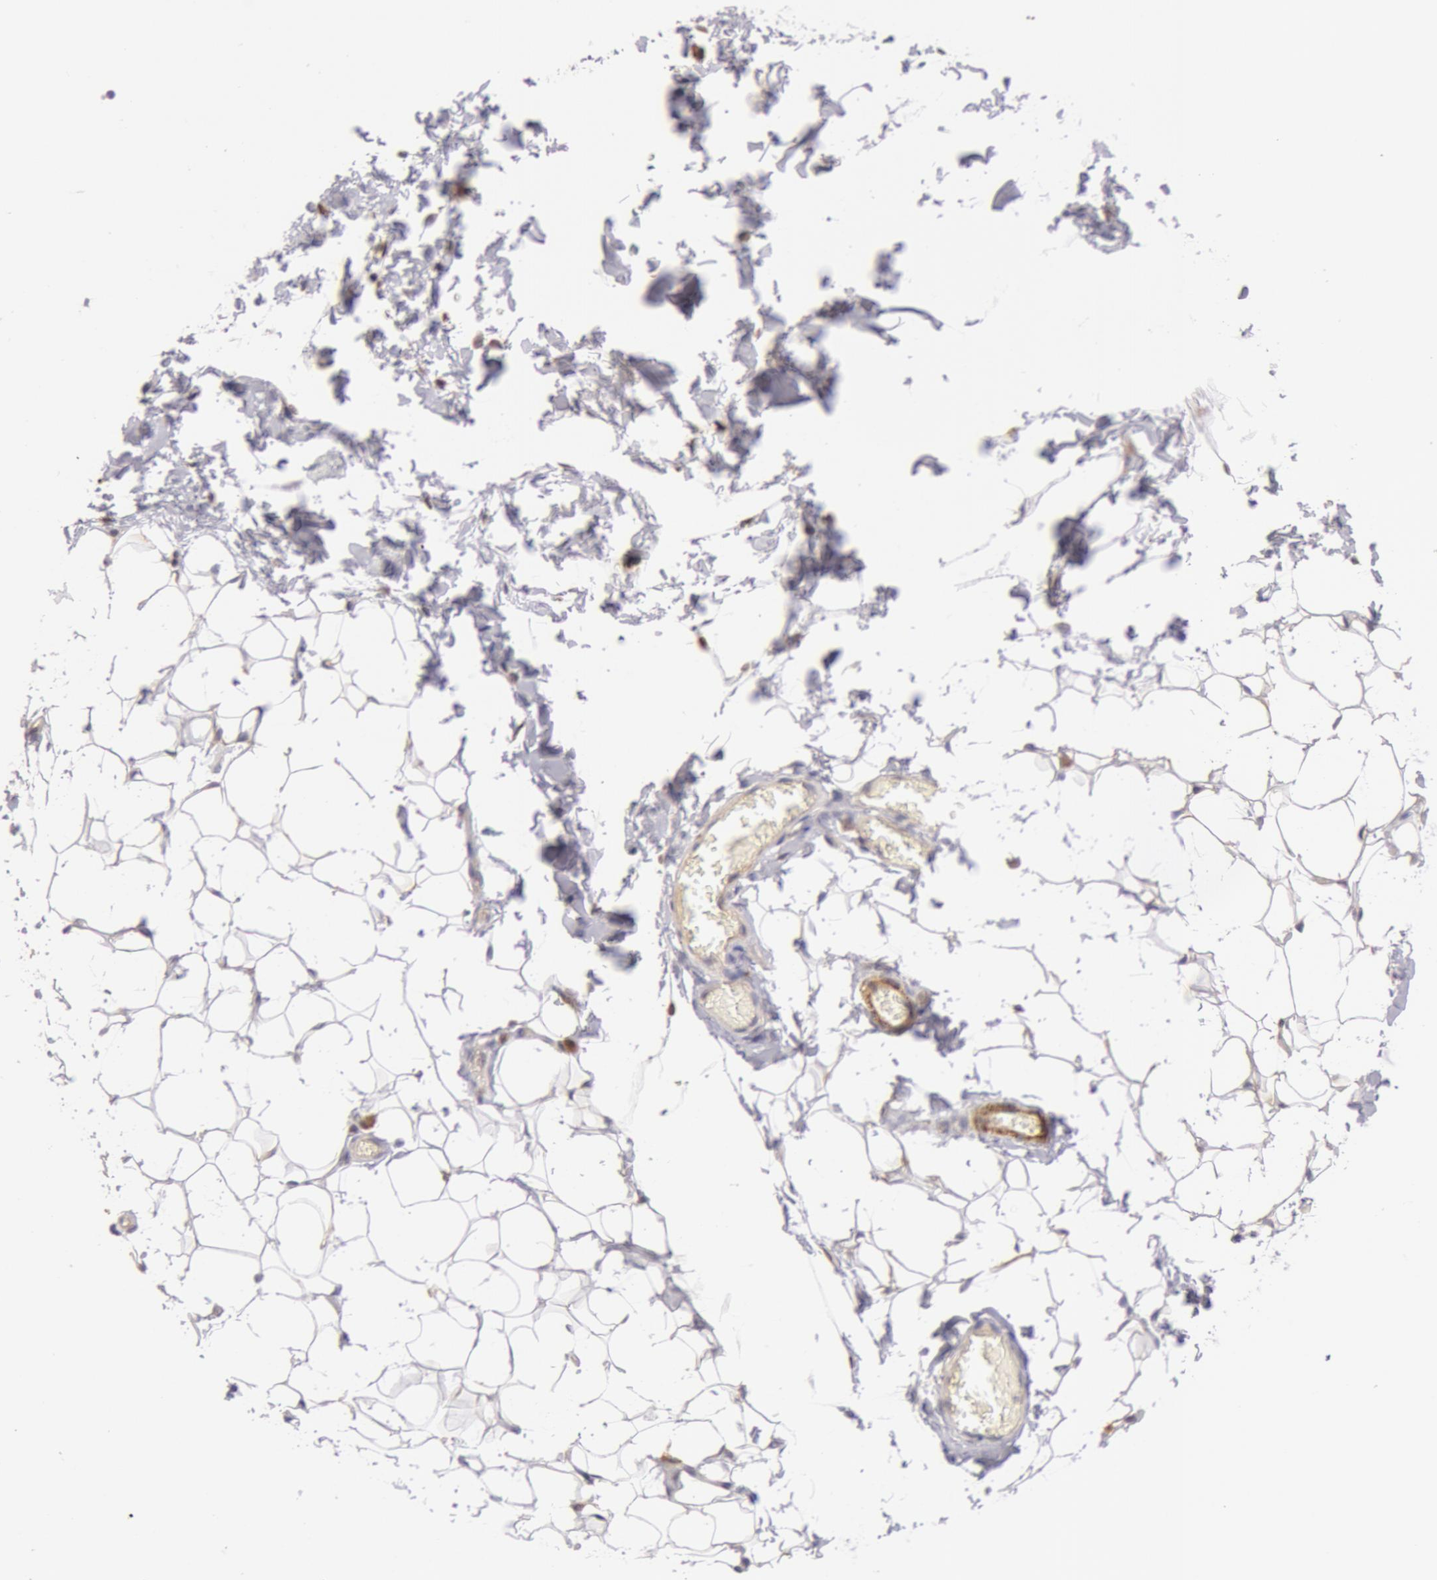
{"staining": {"intensity": "negative", "quantity": "none", "location": "none"}, "tissue": "adipose tissue", "cell_type": "Adipocytes", "image_type": "normal", "snomed": [{"axis": "morphology", "description": "Normal tissue, NOS"}, {"axis": "topography", "description": "Soft tissue"}], "caption": "A high-resolution image shows IHC staining of normal adipose tissue, which shows no significant positivity in adipocytes.", "gene": "IL23A", "patient": {"sex": "male", "age": 26}}